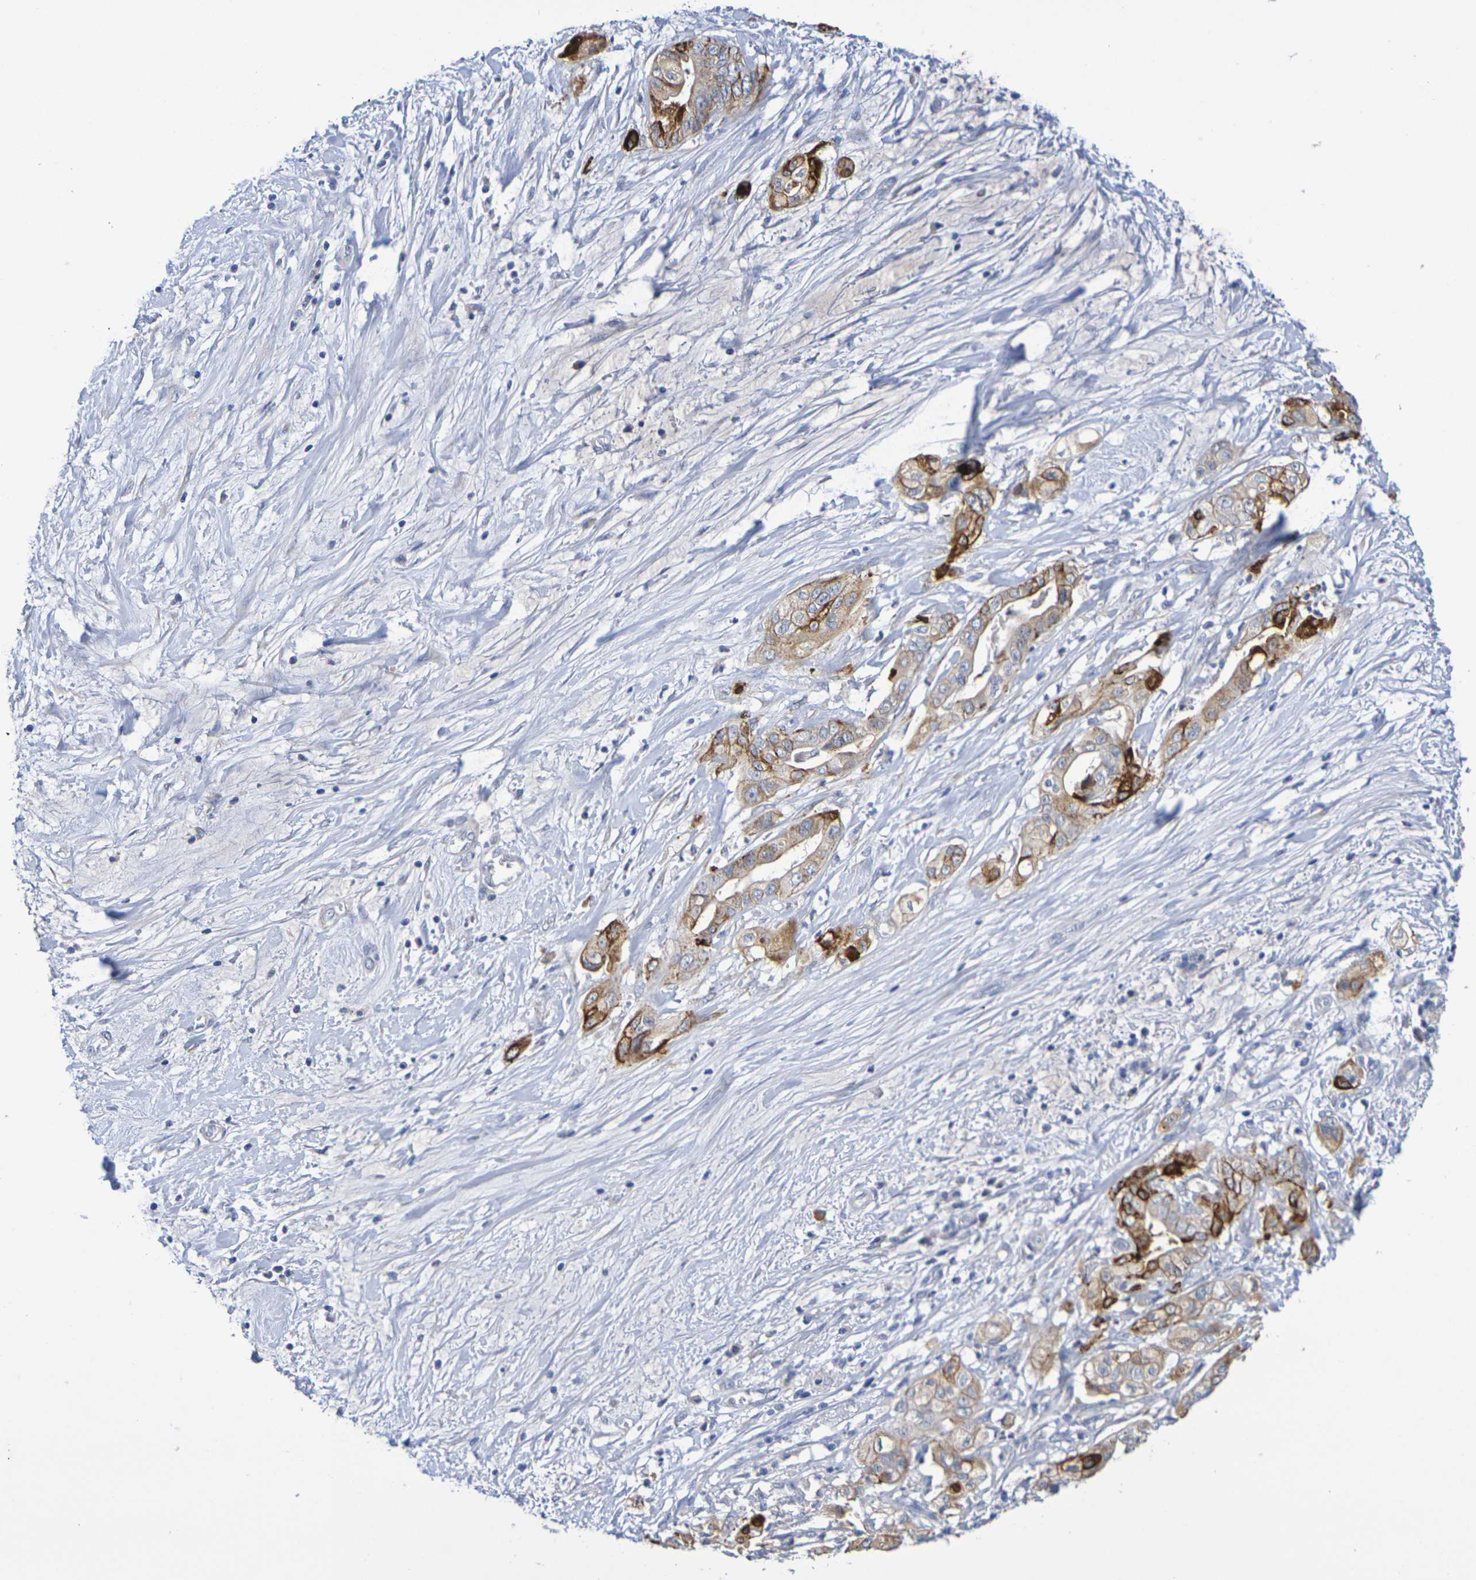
{"staining": {"intensity": "moderate", "quantity": ">75%", "location": "cytoplasmic/membranous"}, "tissue": "pancreatic cancer", "cell_type": "Tumor cells", "image_type": "cancer", "snomed": [{"axis": "morphology", "description": "Adenocarcinoma, NOS"}, {"axis": "topography", "description": "Pancreas"}], "caption": "Immunohistochemistry (IHC) photomicrograph of human pancreatic adenocarcinoma stained for a protein (brown), which demonstrates medium levels of moderate cytoplasmic/membranous positivity in about >75% of tumor cells.", "gene": "SDC4", "patient": {"sex": "female", "age": 75}}